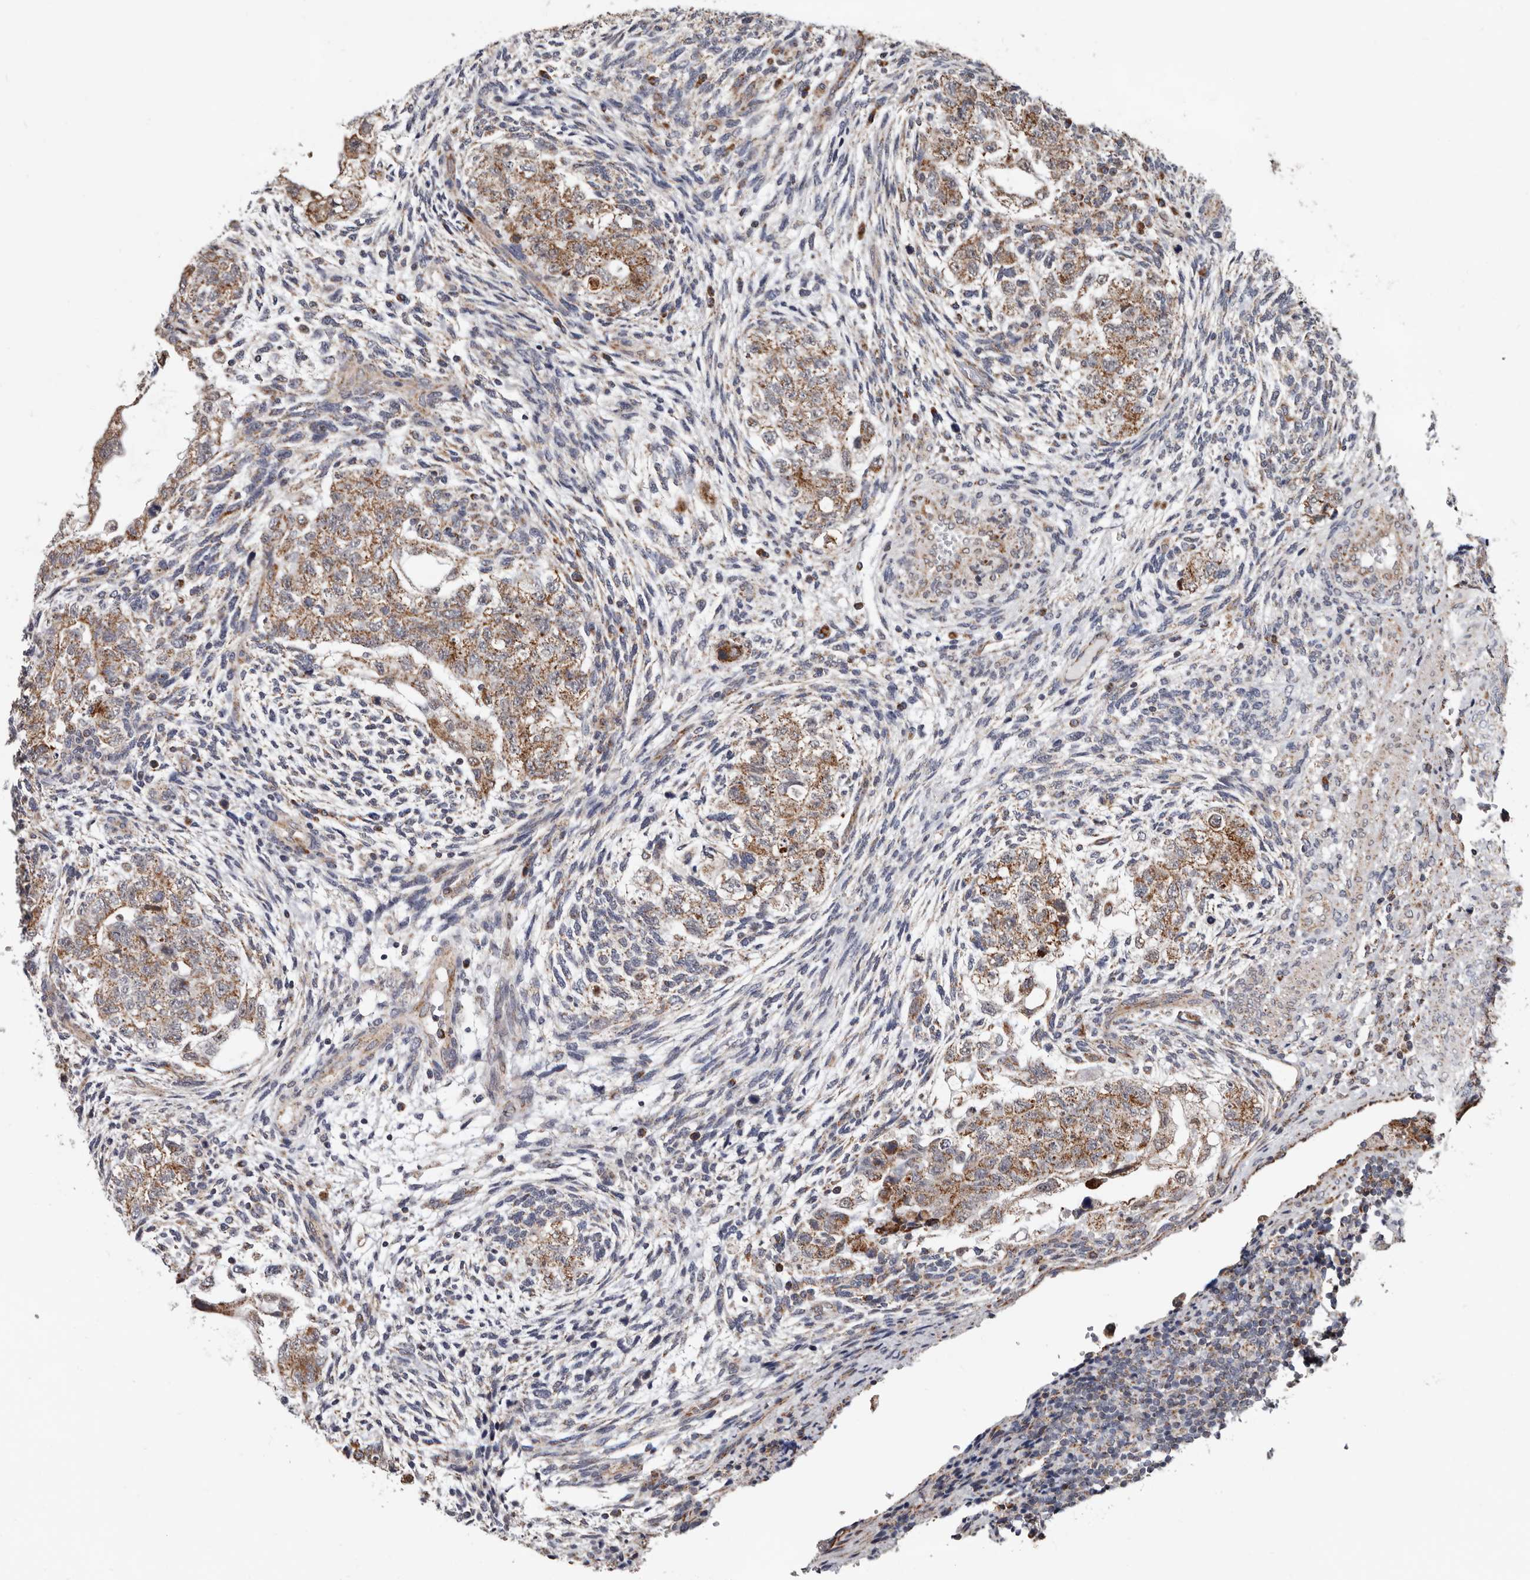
{"staining": {"intensity": "moderate", "quantity": ">75%", "location": "cytoplasmic/membranous"}, "tissue": "testis cancer", "cell_type": "Tumor cells", "image_type": "cancer", "snomed": [{"axis": "morphology", "description": "Normal tissue, NOS"}, {"axis": "morphology", "description": "Carcinoma, Embryonal, NOS"}, {"axis": "topography", "description": "Testis"}], "caption": "DAB (3,3'-diaminobenzidine) immunohistochemical staining of testis cancer shows moderate cytoplasmic/membranous protein positivity in about >75% of tumor cells.", "gene": "MRPL18", "patient": {"sex": "male", "age": 36}}